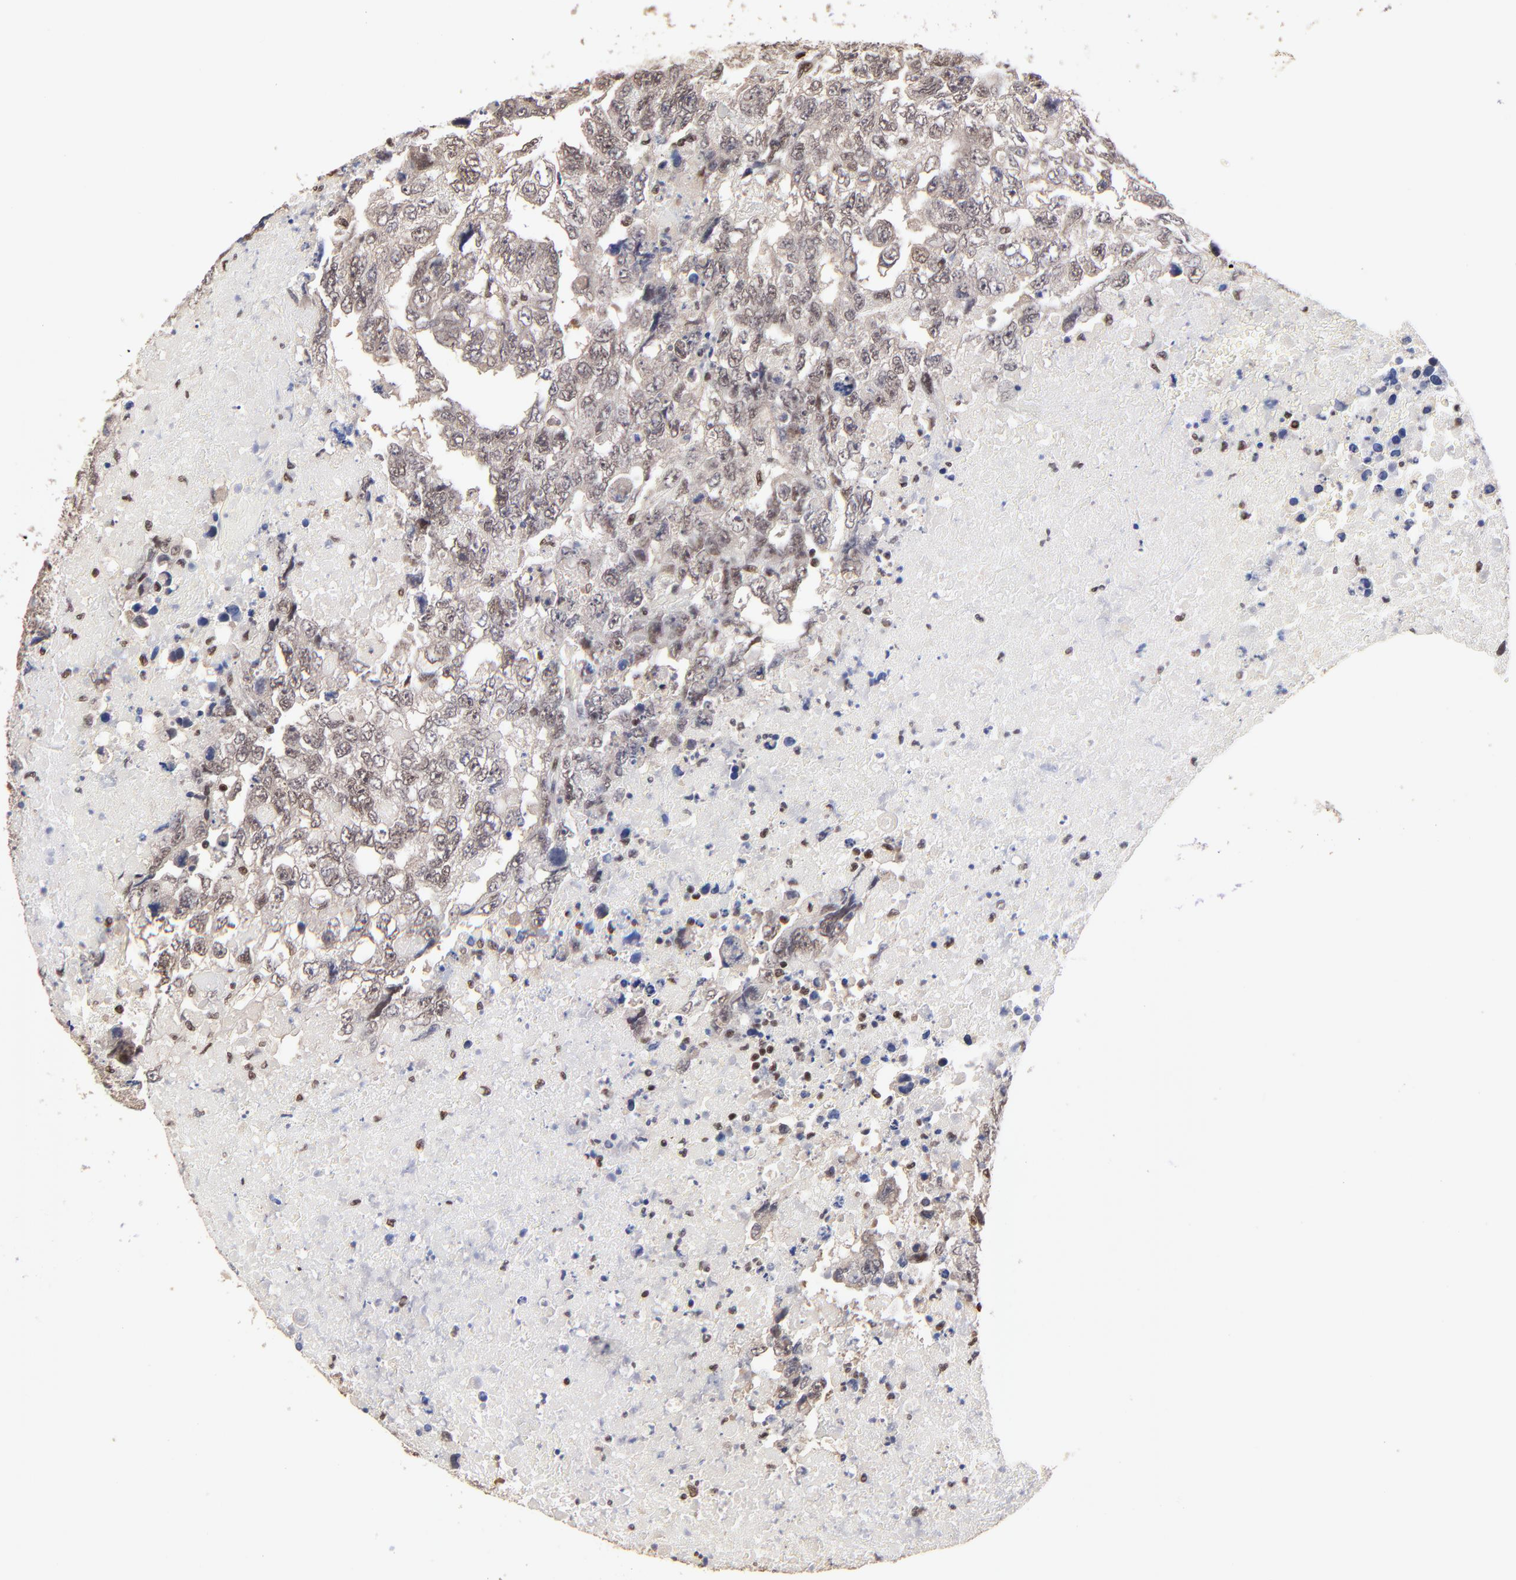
{"staining": {"intensity": "weak", "quantity": "25%-75%", "location": "cytoplasmic/membranous,nuclear"}, "tissue": "testis cancer", "cell_type": "Tumor cells", "image_type": "cancer", "snomed": [{"axis": "morphology", "description": "Carcinoma, Embryonal, NOS"}, {"axis": "topography", "description": "Testis"}], "caption": "IHC histopathology image of human testis cancer stained for a protein (brown), which demonstrates low levels of weak cytoplasmic/membranous and nuclear staining in about 25%-75% of tumor cells.", "gene": "DSN1", "patient": {"sex": "male", "age": 36}}